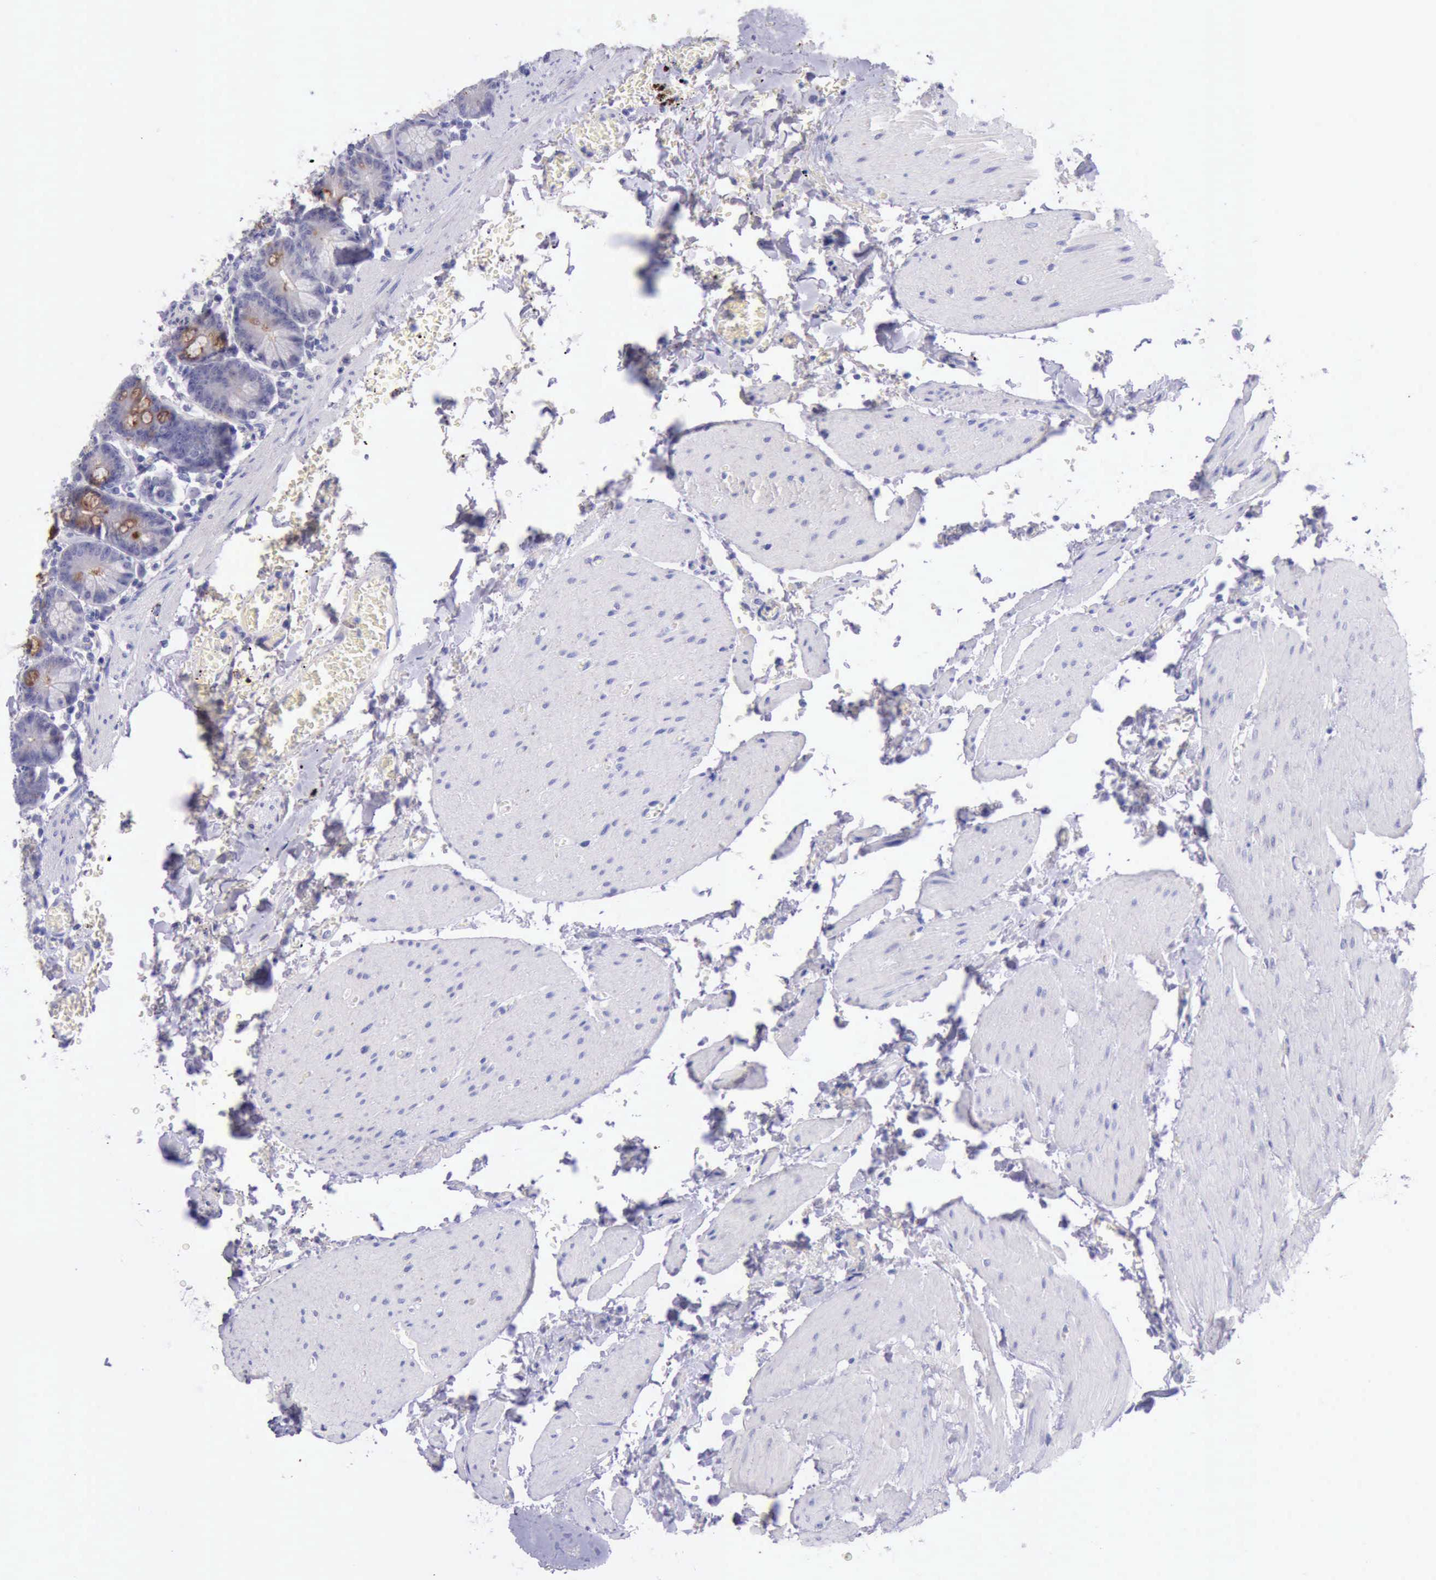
{"staining": {"intensity": "weak", "quantity": "25%-75%", "location": "cytoplasmic/membranous"}, "tissue": "small intestine", "cell_type": "Glandular cells", "image_type": "normal", "snomed": [{"axis": "morphology", "description": "Normal tissue, NOS"}, {"axis": "topography", "description": "Small intestine"}], "caption": "Protein expression analysis of normal small intestine exhibits weak cytoplasmic/membranous expression in approximately 25%-75% of glandular cells. Nuclei are stained in blue.", "gene": "LRFN5", "patient": {"sex": "male", "age": 71}}